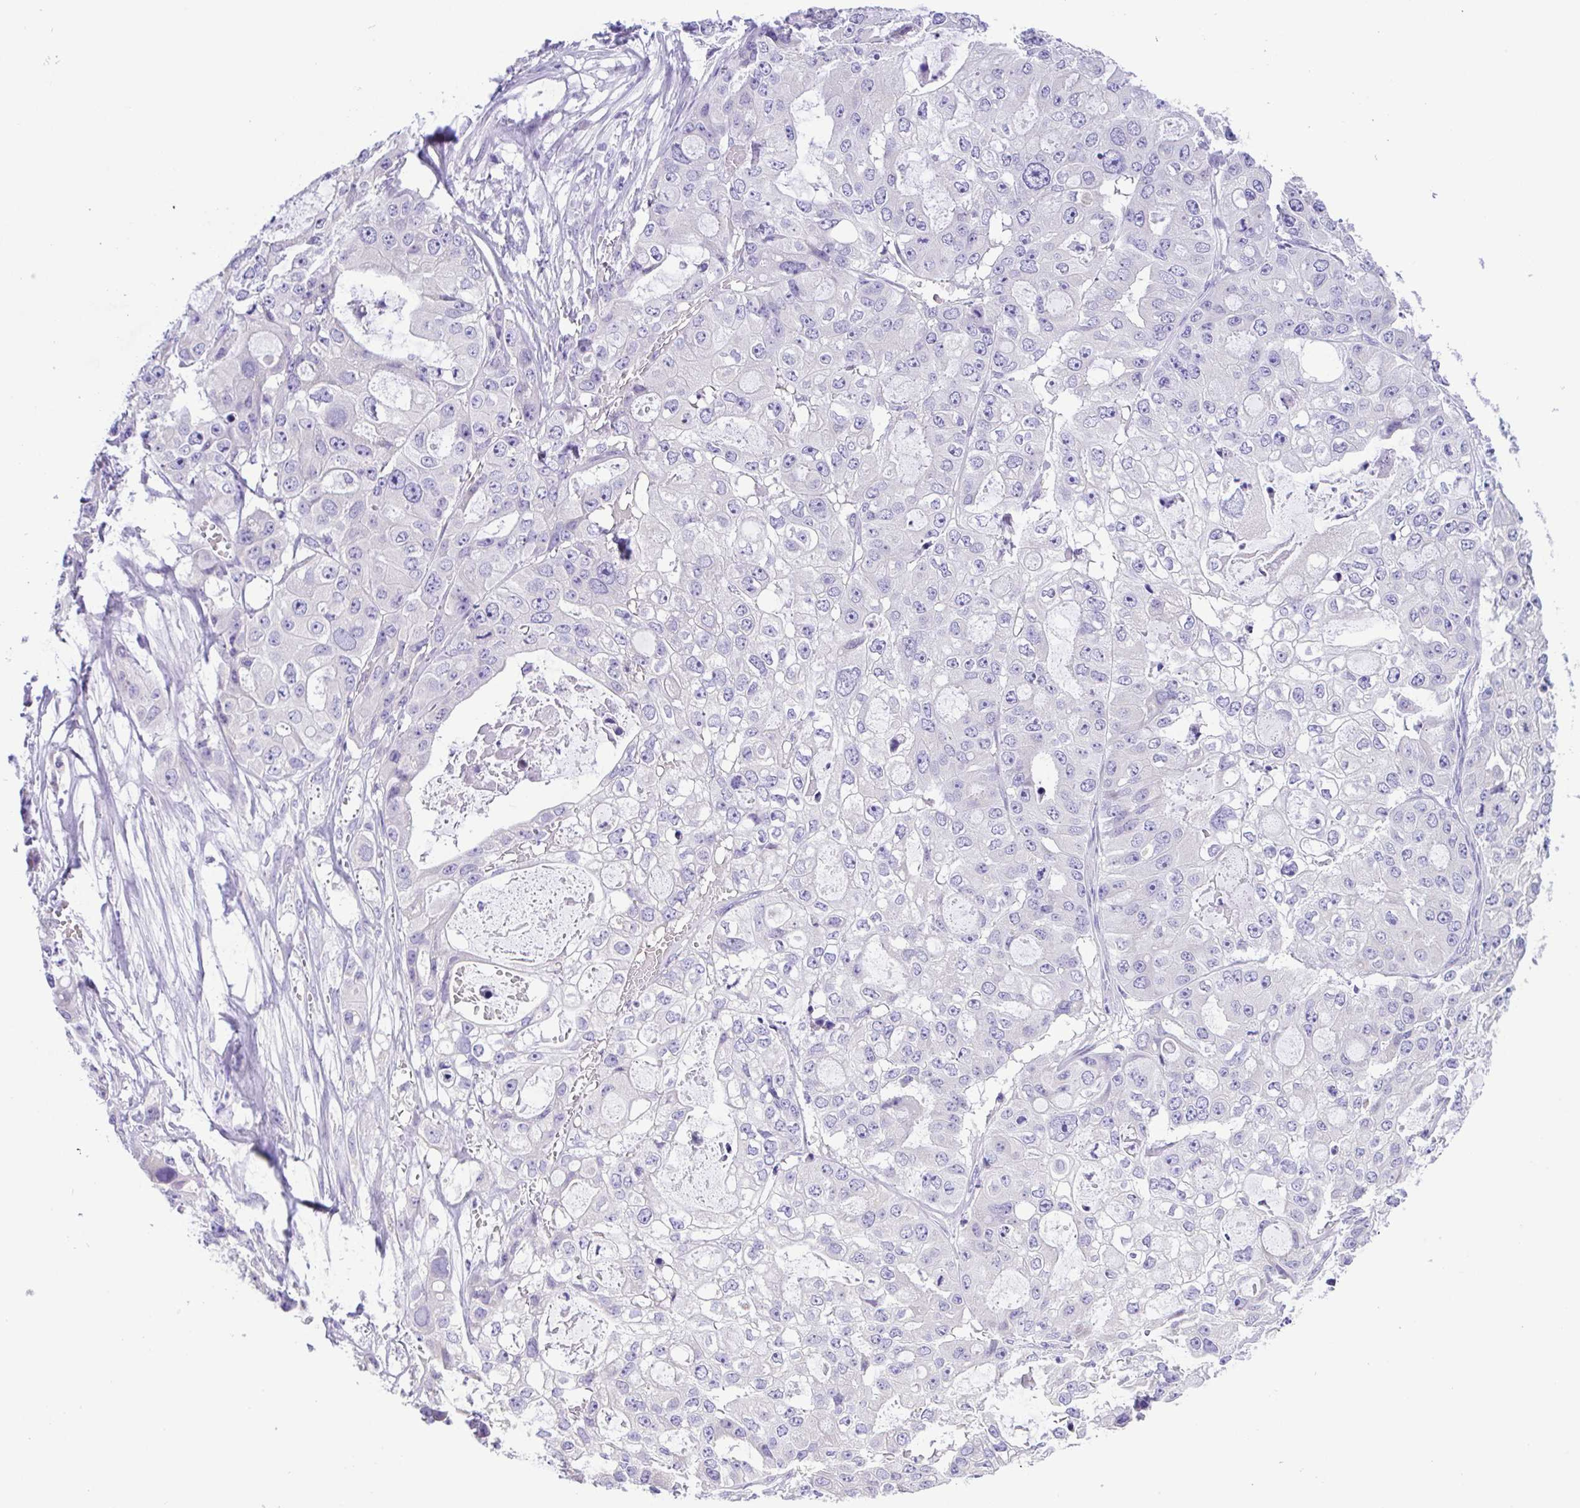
{"staining": {"intensity": "negative", "quantity": "none", "location": "none"}, "tissue": "ovarian cancer", "cell_type": "Tumor cells", "image_type": "cancer", "snomed": [{"axis": "morphology", "description": "Cystadenocarcinoma, serous, NOS"}, {"axis": "topography", "description": "Ovary"}], "caption": "Micrograph shows no significant protein expression in tumor cells of ovarian serous cystadenocarcinoma.", "gene": "CD72", "patient": {"sex": "female", "age": 56}}